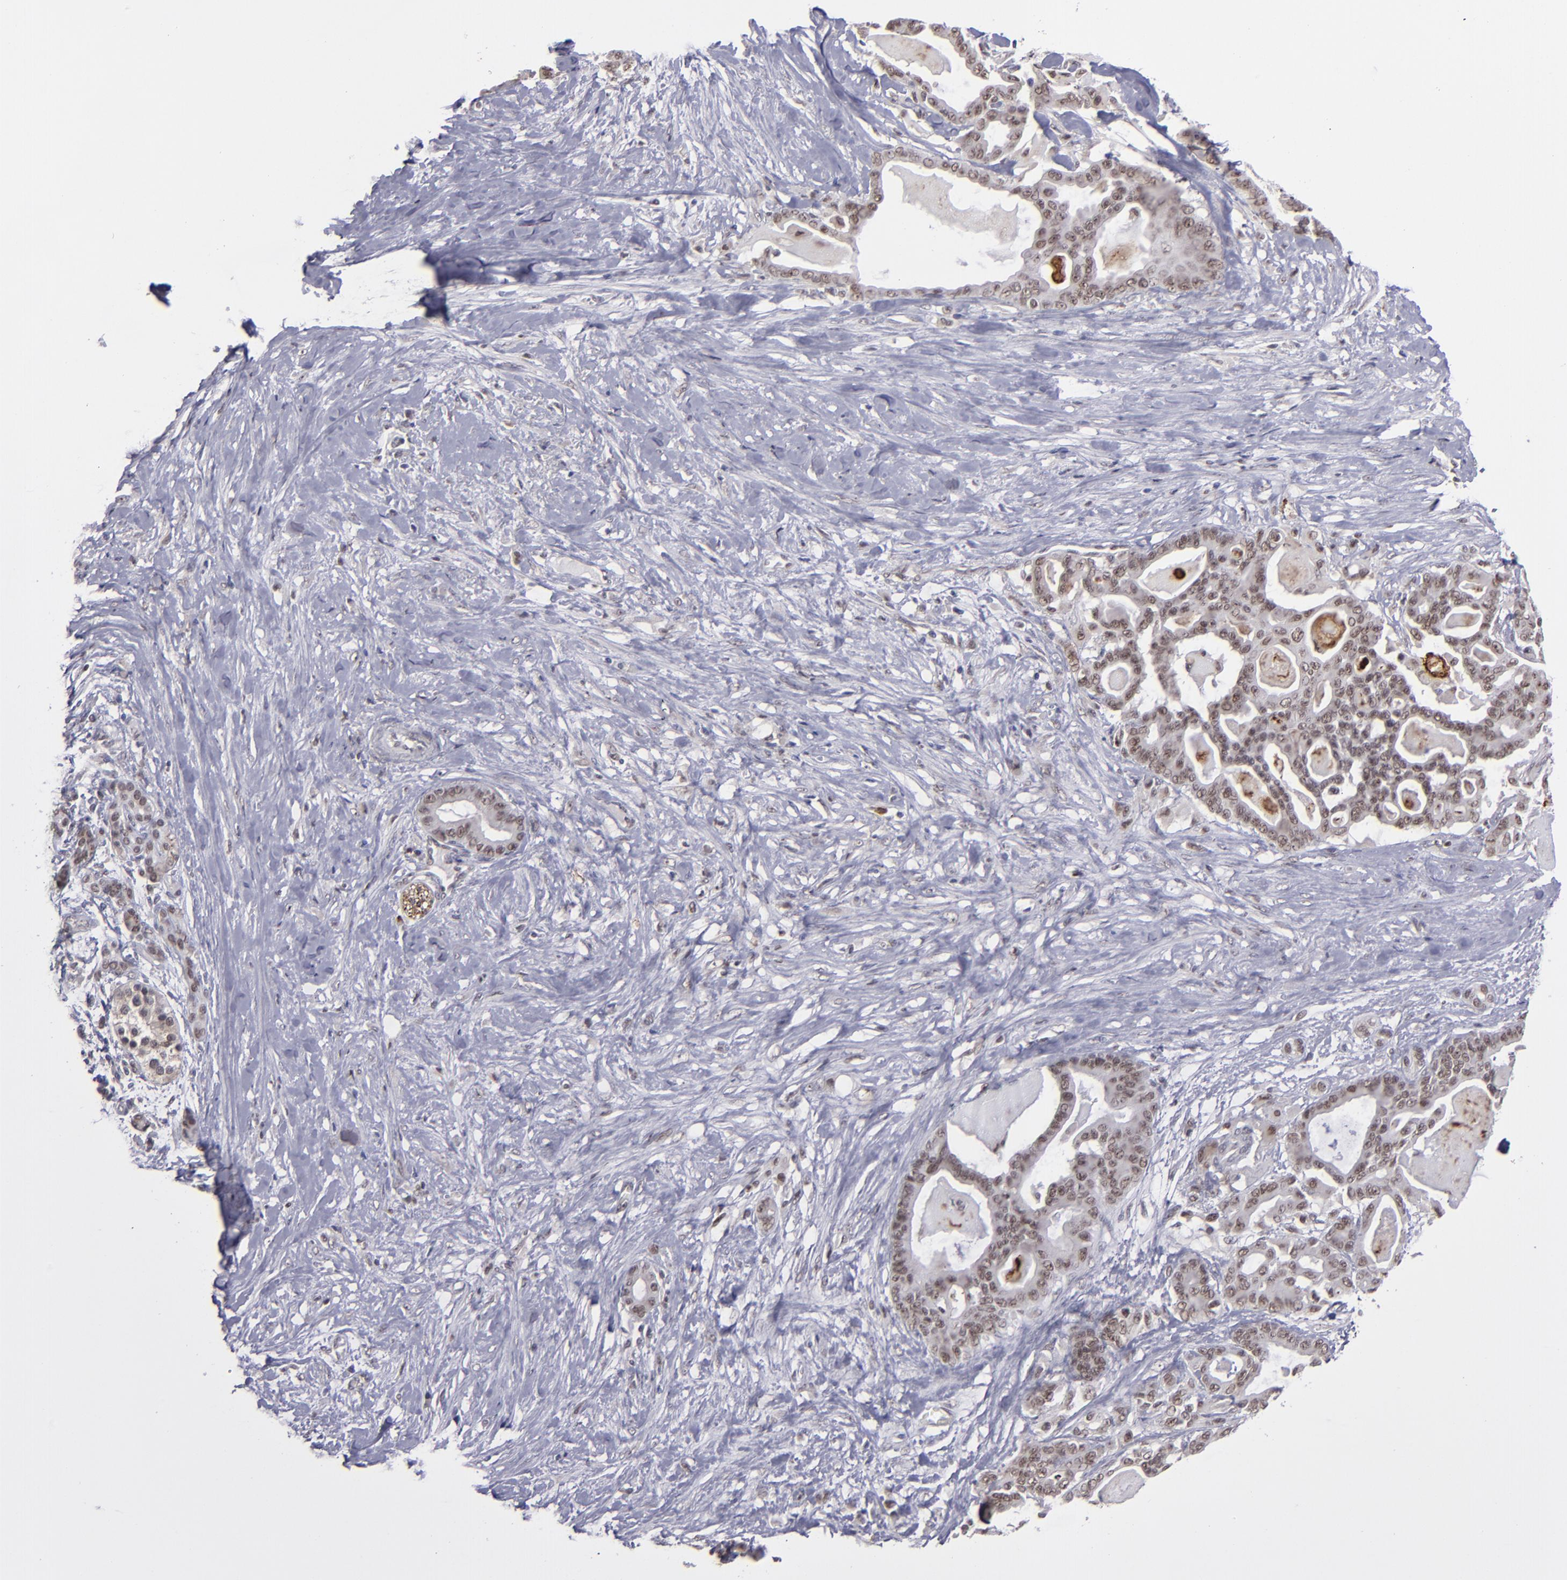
{"staining": {"intensity": "moderate", "quantity": ">75%", "location": "nuclear"}, "tissue": "pancreatic cancer", "cell_type": "Tumor cells", "image_type": "cancer", "snomed": [{"axis": "morphology", "description": "Adenocarcinoma, NOS"}, {"axis": "topography", "description": "Pancreas"}], "caption": "A brown stain highlights moderate nuclear positivity of a protein in adenocarcinoma (pancreatic) tumor cells.", "gene": "RREB1", "patient": {"sex": "male", "age": 63}}